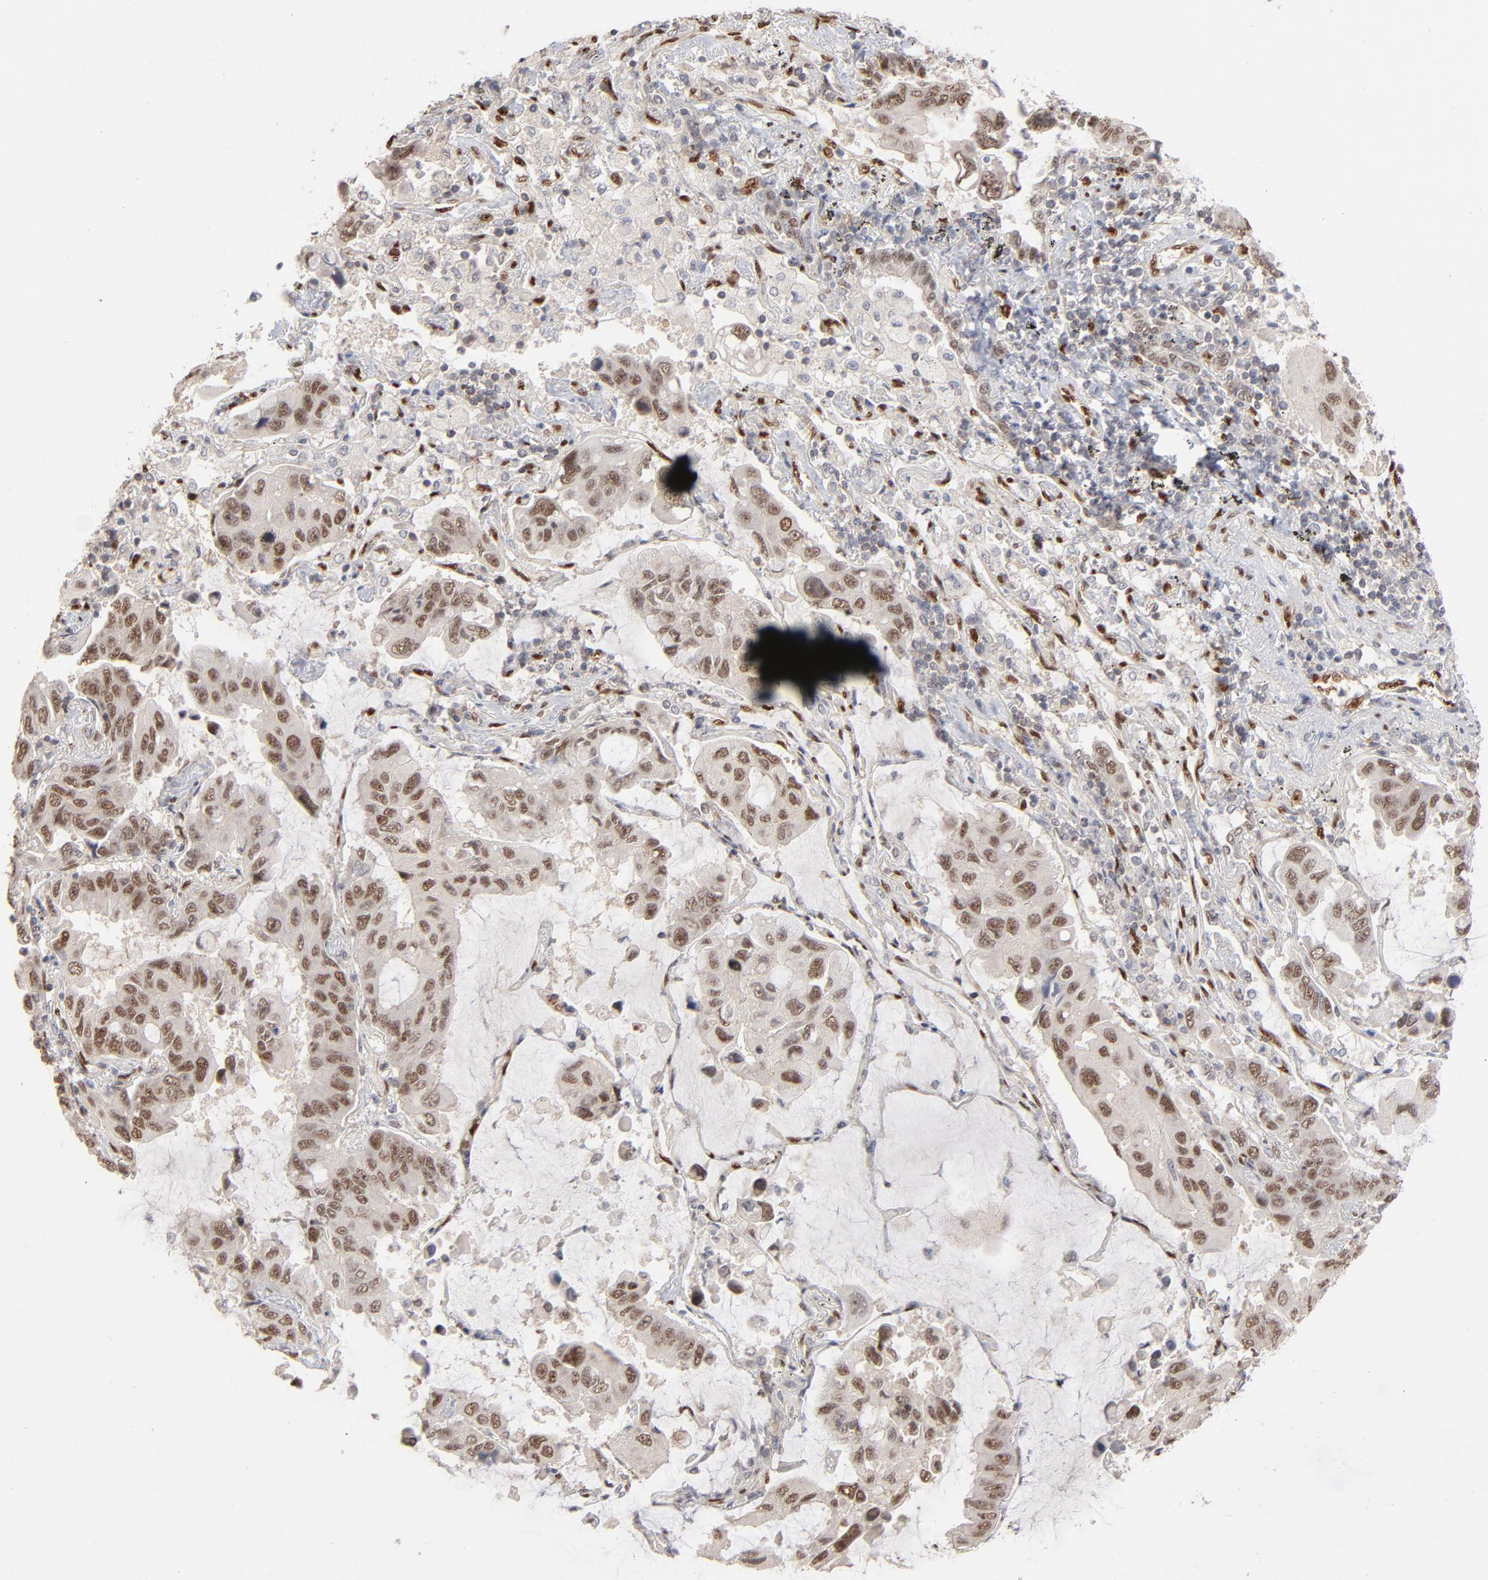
{"staining": {"intensity": "moderate", "quantity": ">75%", "location": "nuclear"}, "tissue": "lung cancer", "cell_type": "Tumor cells", "image_type": "cancer", "snomed": [{"axis": "morphology", "description": "Adenocarcinoma, NOS"}, {"axis": "topography", "description": "Lung"}], "caption": "Protein staining of lung cancer tissue reveals moderate nuclear positivity in approximately >75% of tumor cells. (DAB IHC, brown staining for protein, blue staining for nuclei).", "gene": "NFIB", "patient": {"sex": "male", "age": 64}}